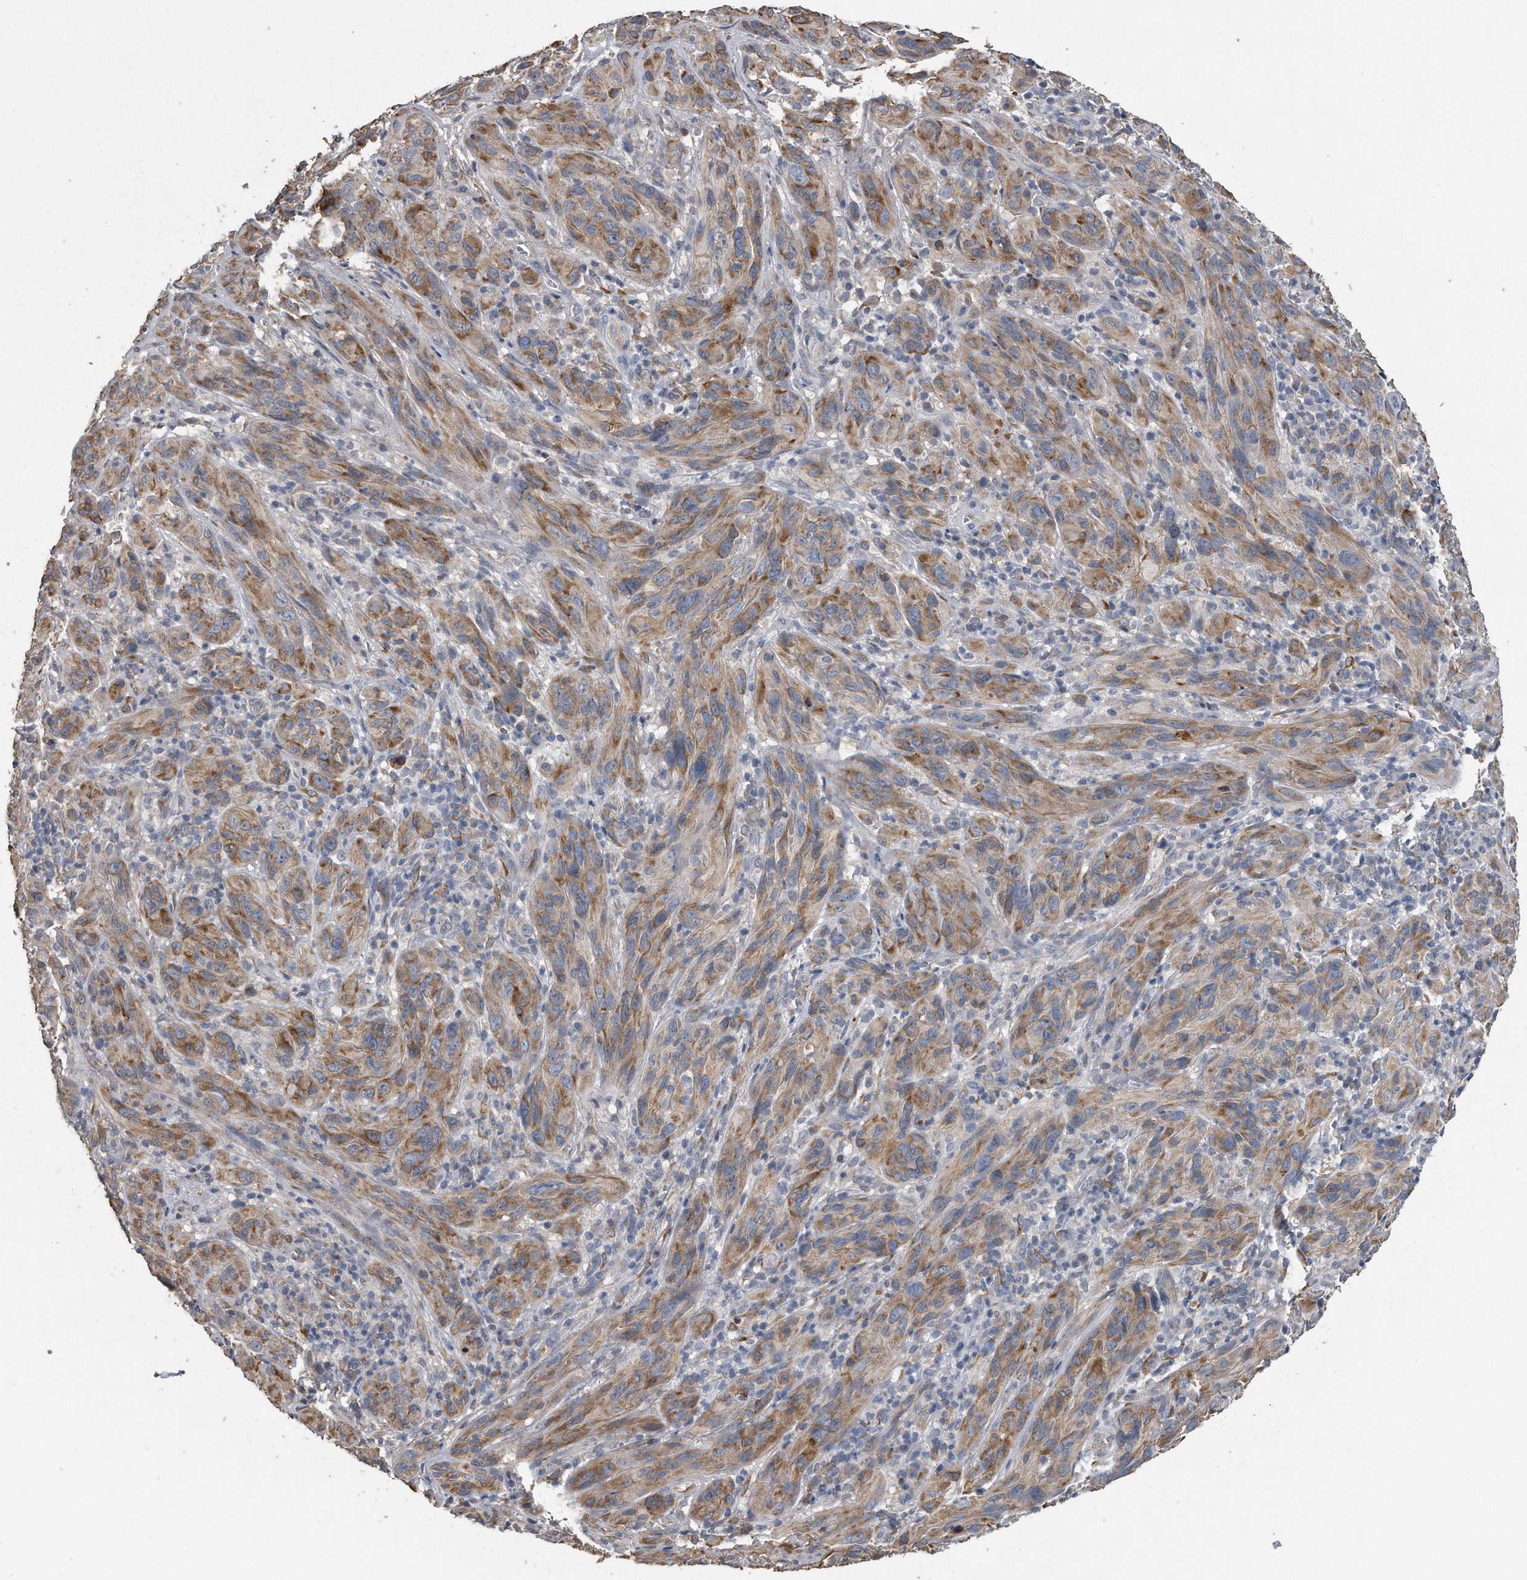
{"staining": {"intensity": "moderate", "quantity": ">75%", "location": "cytoplasmic/membranous"}, "tissue": "melanoma", "cell_type": "Tumor cells", "image_type": "cancer", "snomed": [{"axis": "morphology", "description": "Malignant melanoma, NOS"}, {"axis": "topography", "description": "Skin of head"}], "caption": "Immunohistochemical staining of human melanoma displays medium levels of moderate cytoplasmic/membranous expression in about >75% of tumor cells. (DAB IHC with brightfield microscopy, high magnification).", "gene": "PCLO", "patient": {"sex": "male", "age": 96}}